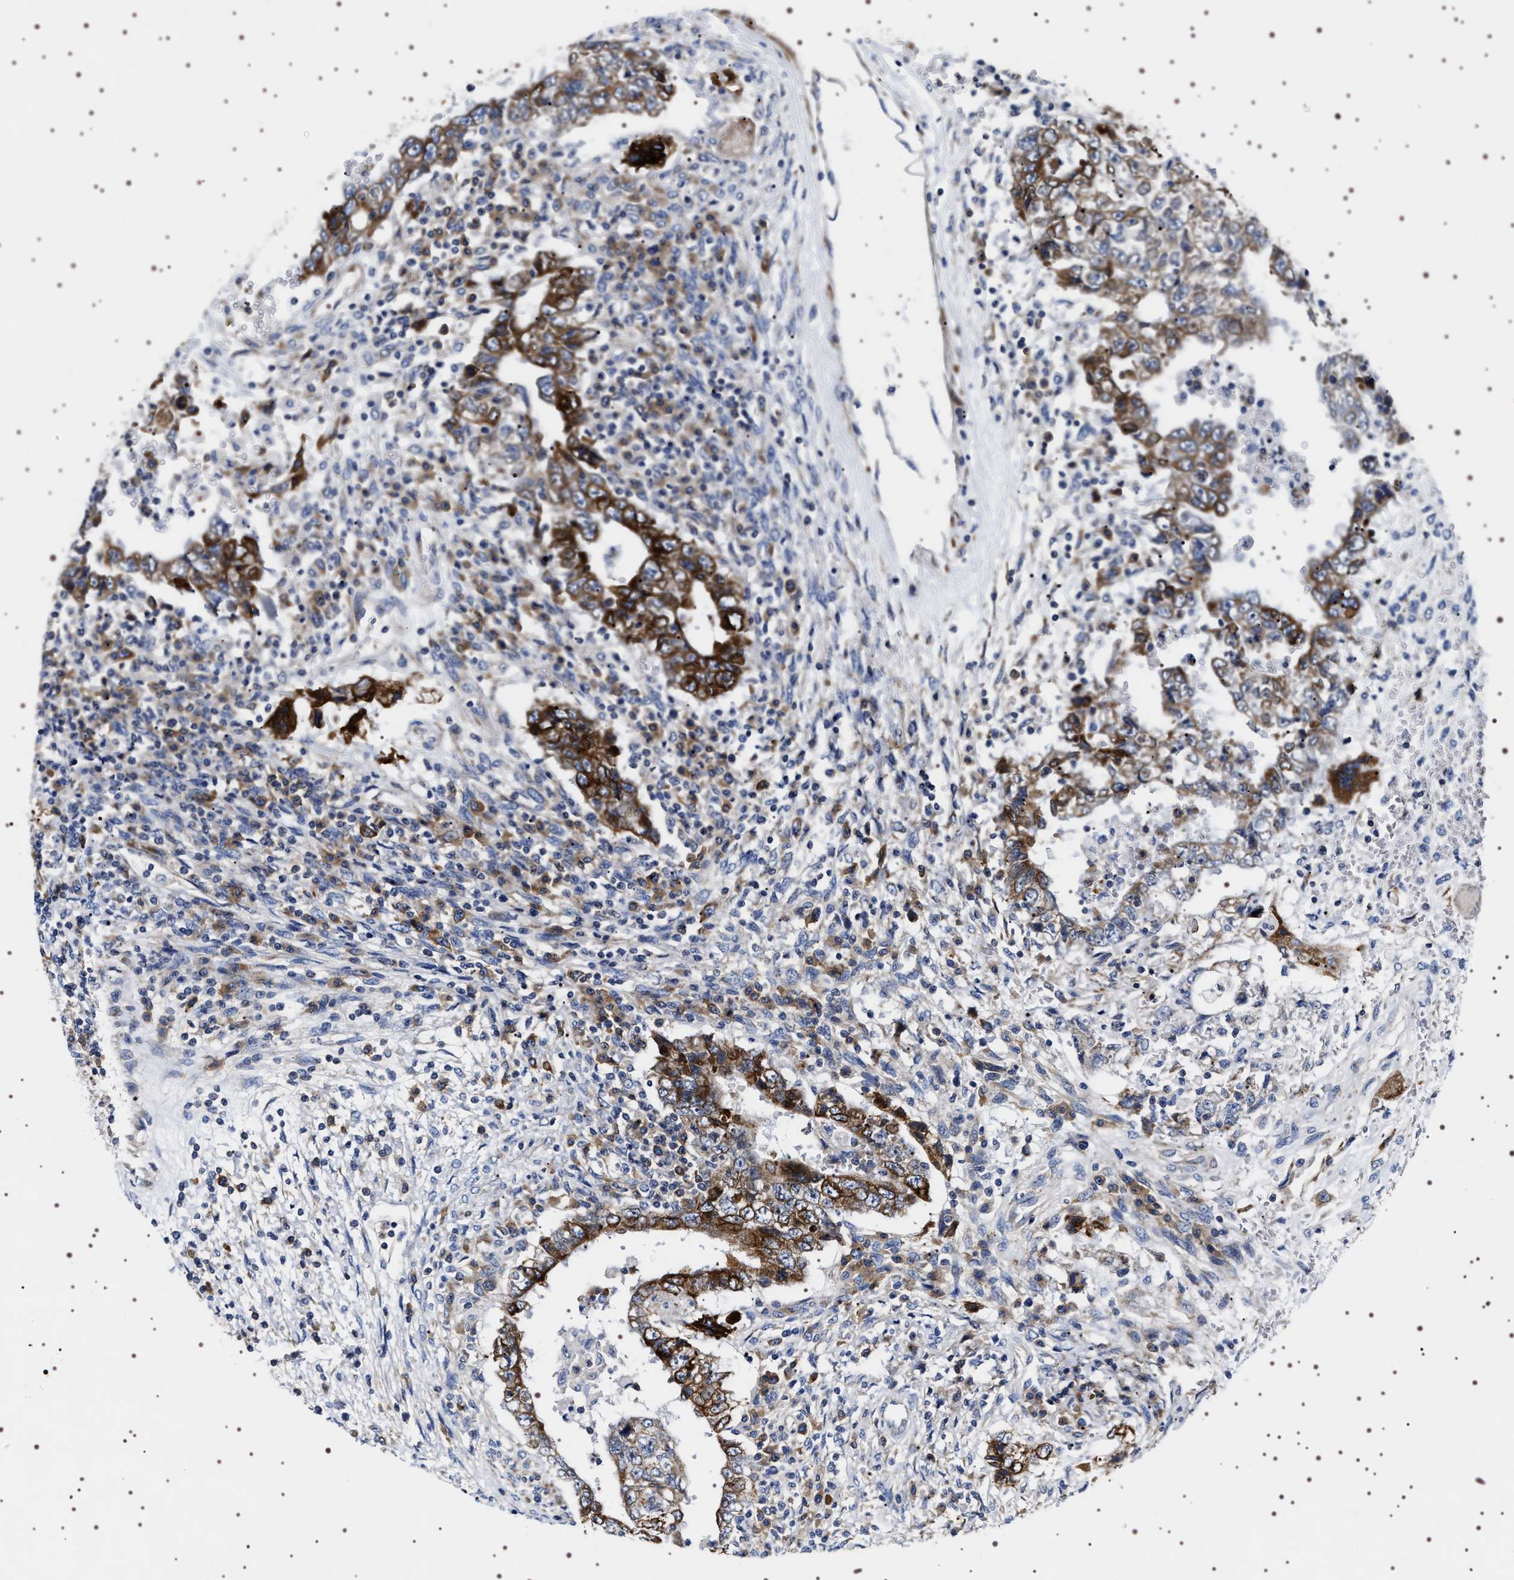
{"staining": {"intensity": "strong", "quantity": ">75%", "location": "cytoplasmic/membranous"}, "tissue": "testis cancer", "cell_type": "Tumor cells", "image_type": "cancer", "snomed": [{"axis": "morphology", "description": "Carcinoma, Embryonal, NOS"}, {"axis": "topography", "description": "Testis"}], "caption": "Brown immunohistochemical staining in human testis cancer (embryonal carcinoma) demonstrates strong cytoplasmic/membranous positivity in approximately >75% of tumor cells. Immunohistochemistry stains the protein in brown and the nuclei are stained blue.", "gene": "SQLE", "patient": {"sex": "male", "age": 26}}